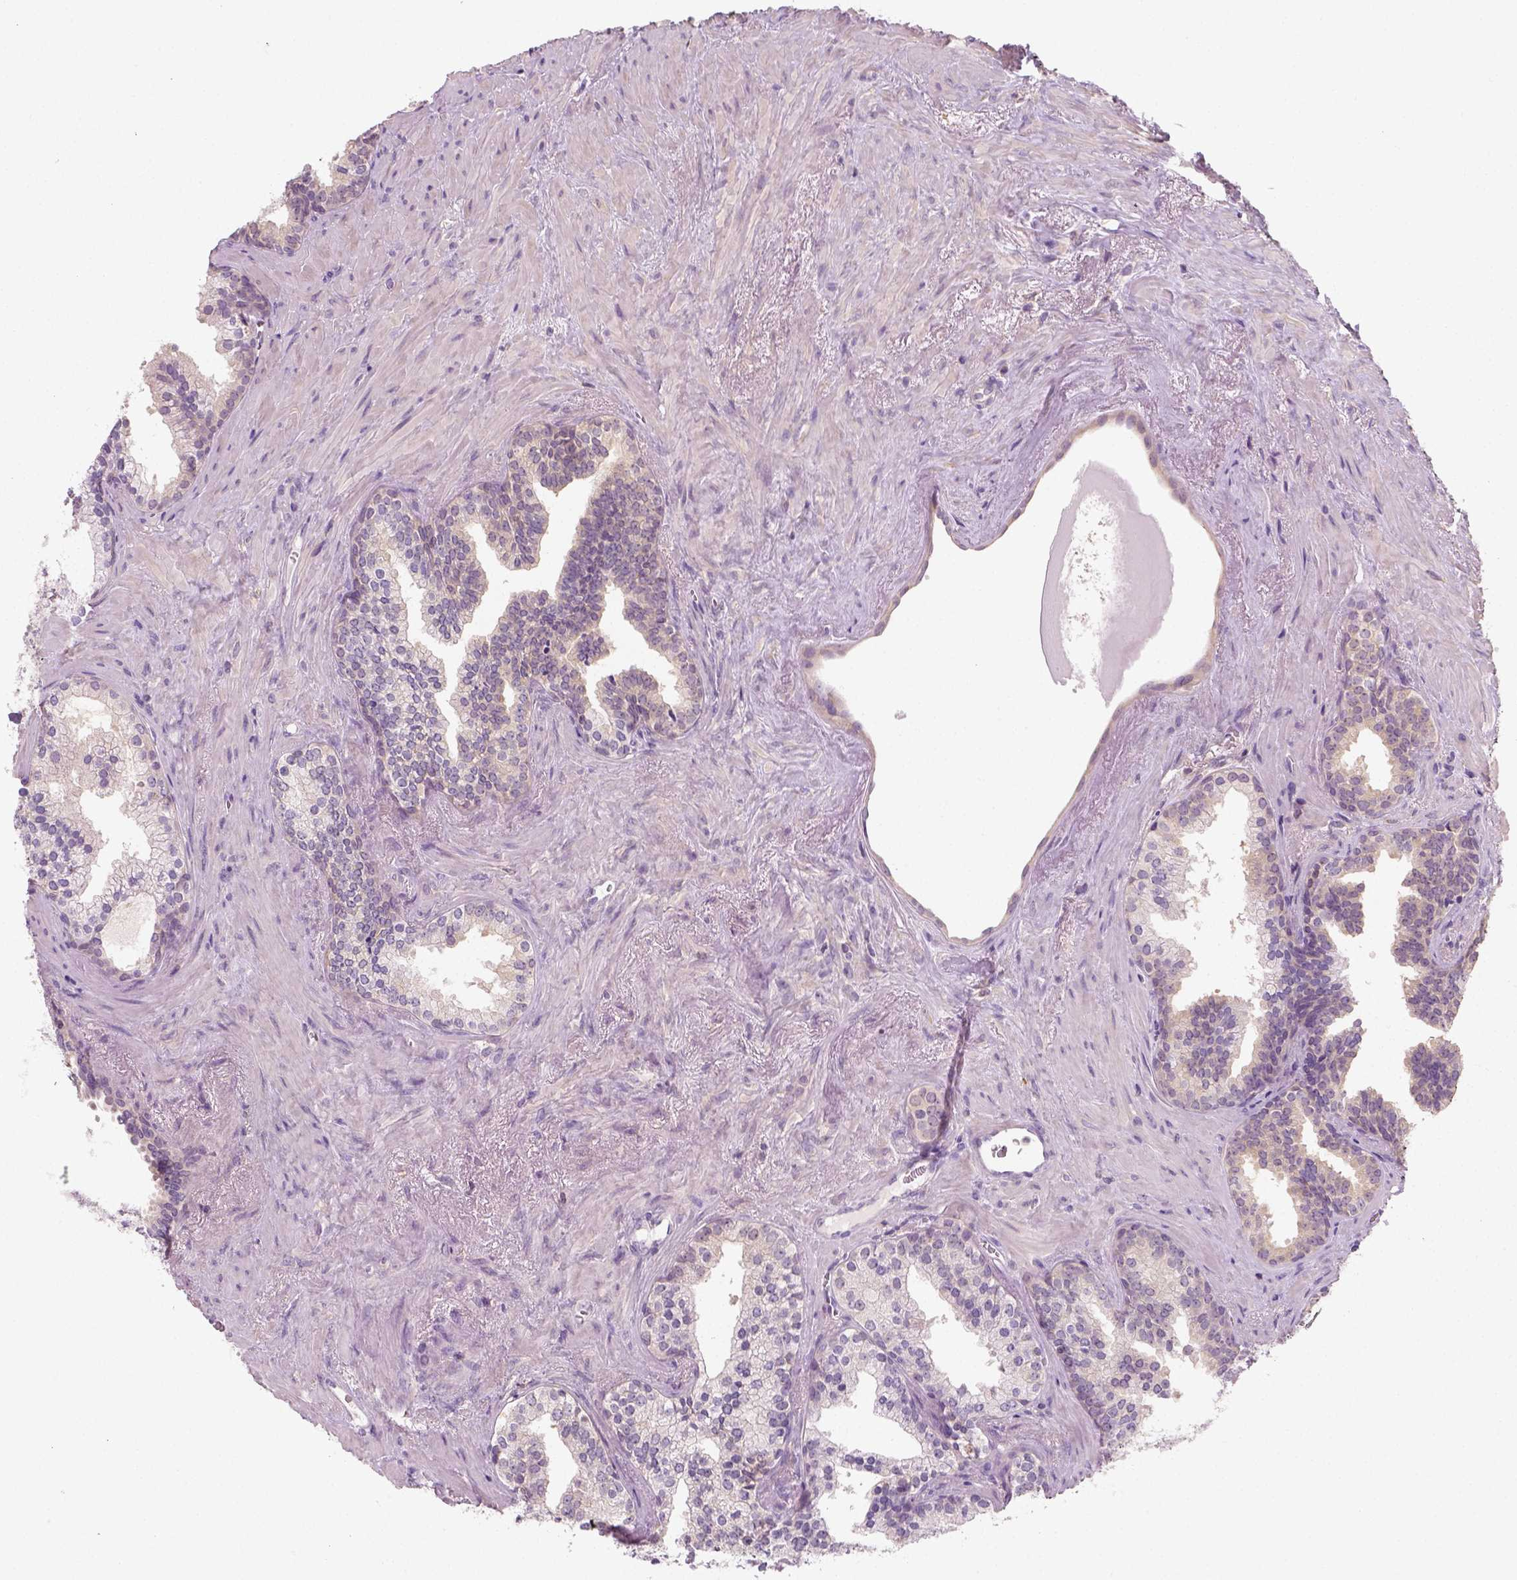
{"staining": {"intensity": "negative", "quantity": "none", "location": "none"}, "tissue": "prostate cancer", "cell_type": "Tumor cells", "image_type": "cancer", "snomed": [{"axis": "morphology", "description": "Adenocarcinoma, High grade"}, {"axis": "topography", "description": "Prostate"}], "caption": "Immunohistochemistry of prostate cancer (adenocarcinoma (high-grade)) demonstrates no positivity in tumor cells.", "gene": "EPHB1", "patient": {"sex": "male", "age": 68}}